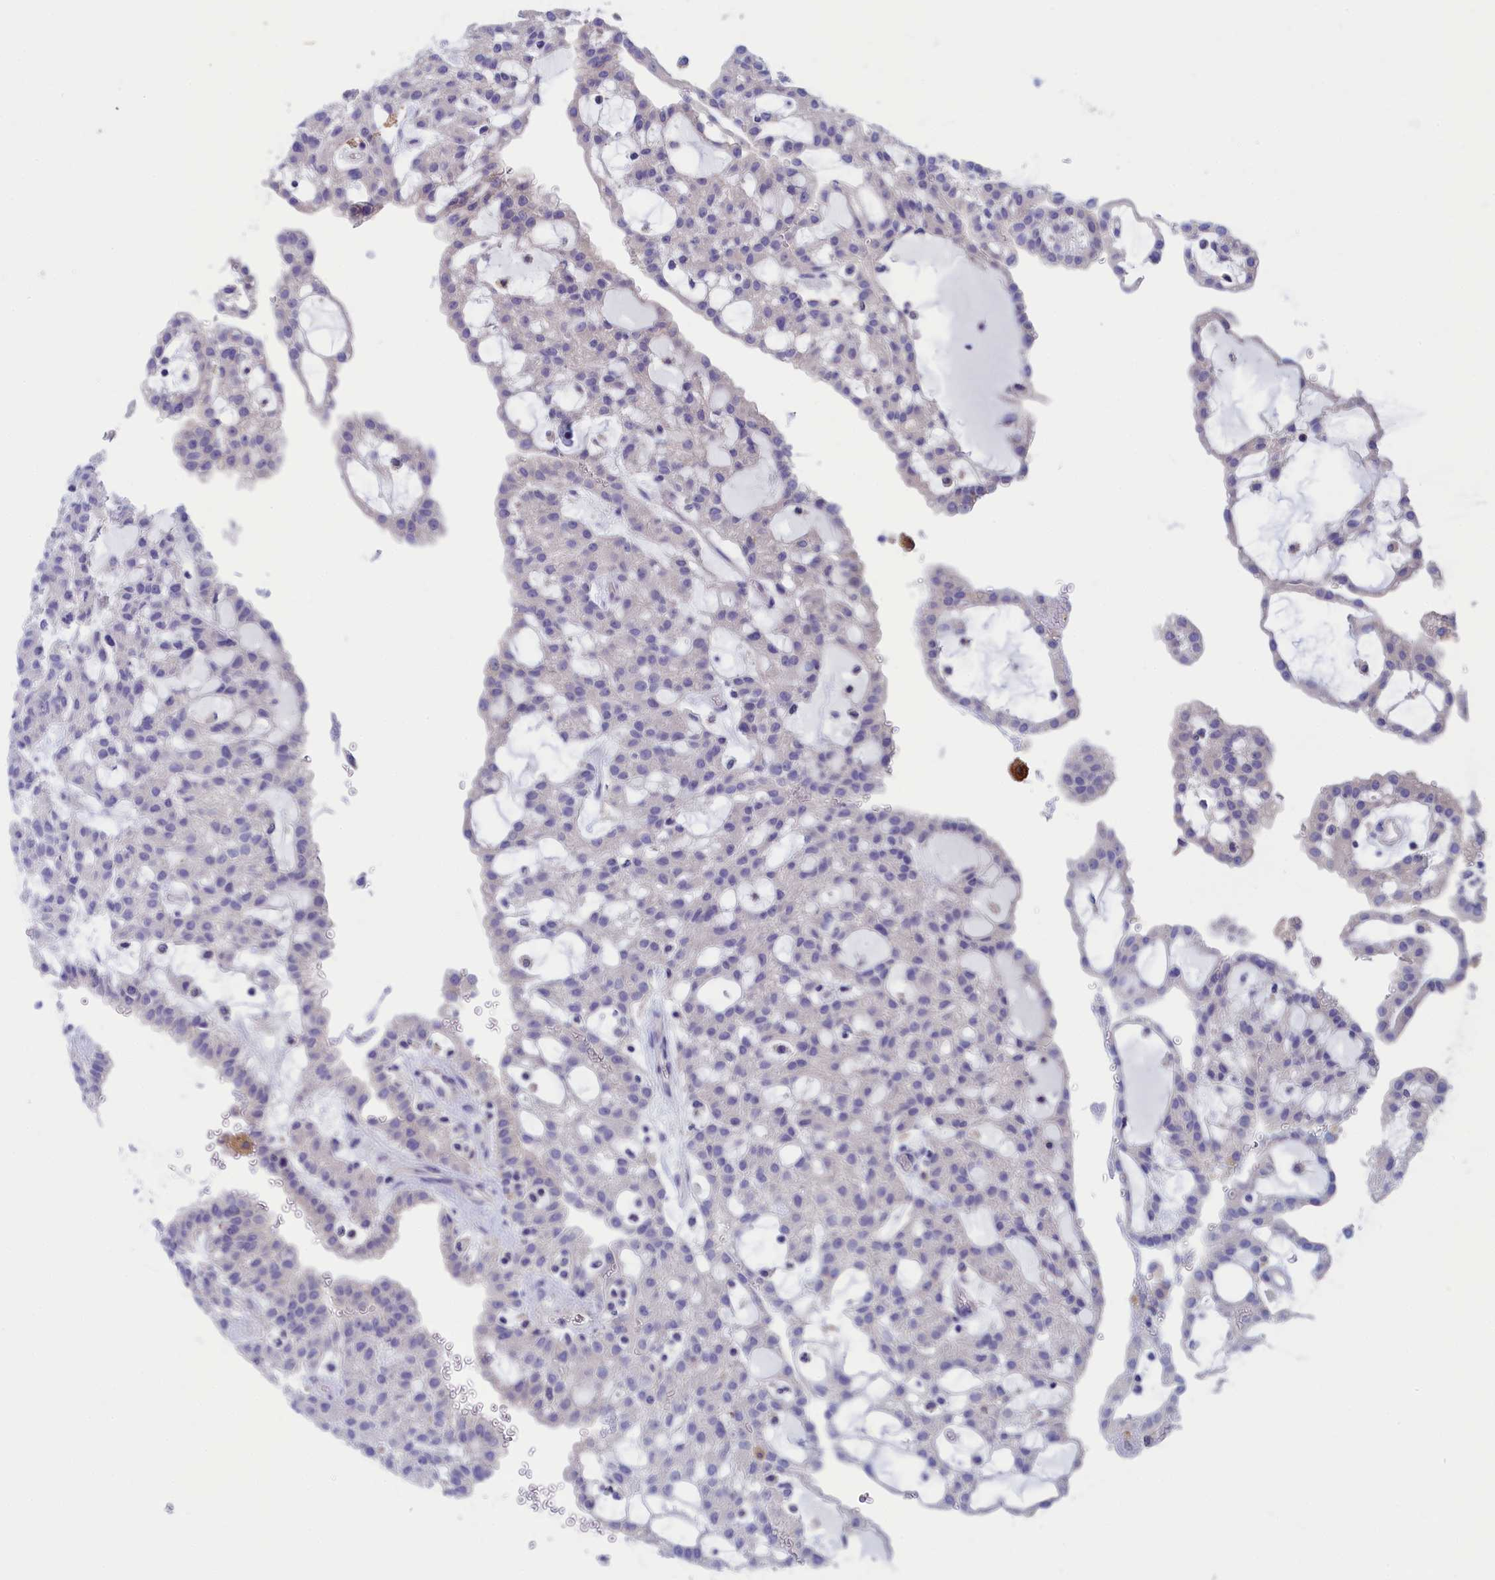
{"staining": {"intensity": "negative", "quantity": "none", "location": "none"}, "tissue": "renal cancer", "cell_type": "Tumor cells", "image_type": "cancer", "snomed": [{"axis": "morphology", "description": "Adenocarcinoma, NOS"}, {"axis": "topography", "description": "Kidney"}], "caption": "There is no significant staining in tumor cells of renal adenocarcinoma. (Brightfield microscopy of DAB IHC at high magnification).", "gene": "VPS35L", "patient": {"sex": "male", "age": 63}}